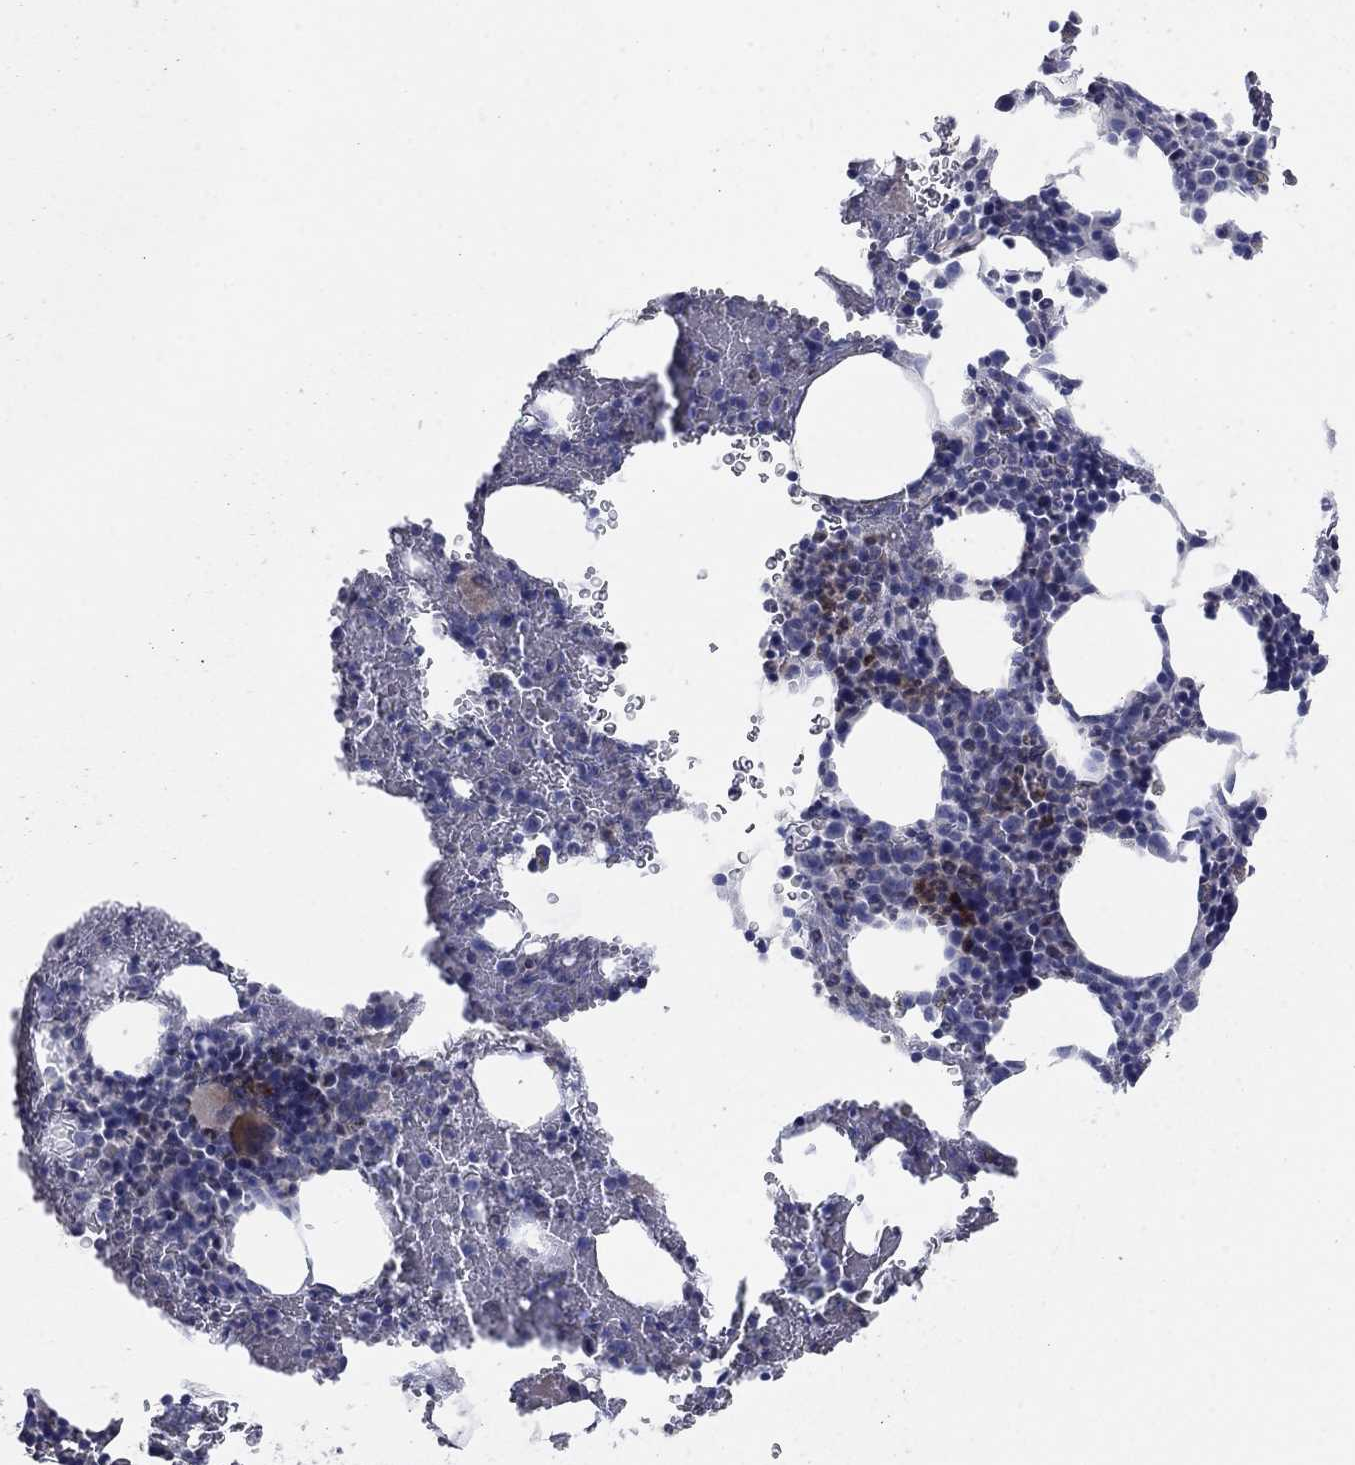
{"staining": {"intensity": "moderate", "quantity": "<25%", "location": "cytoplasmic/membranous"}, "tissue": "bone marrow", "cell_type": "Hematopoietic cells", "image_type": "normal", "snomed": [{"axis": "morphology", "description": "Normal tissue, NOS"}, {"axis": "topography", "description": "Bone marrow"}], "caption": "Immunohistochemistry image of benign bone marrow: human bone marrow stained using IHC exhibits low levels of moderate protein expression localized specifically in the cytoplasmic/membranous of hematopoietic cells, appearing as a cytoplasmic/membranous brown color.", "gene": "TMEM249", "patient": {"sex": "male", "age": 83}}